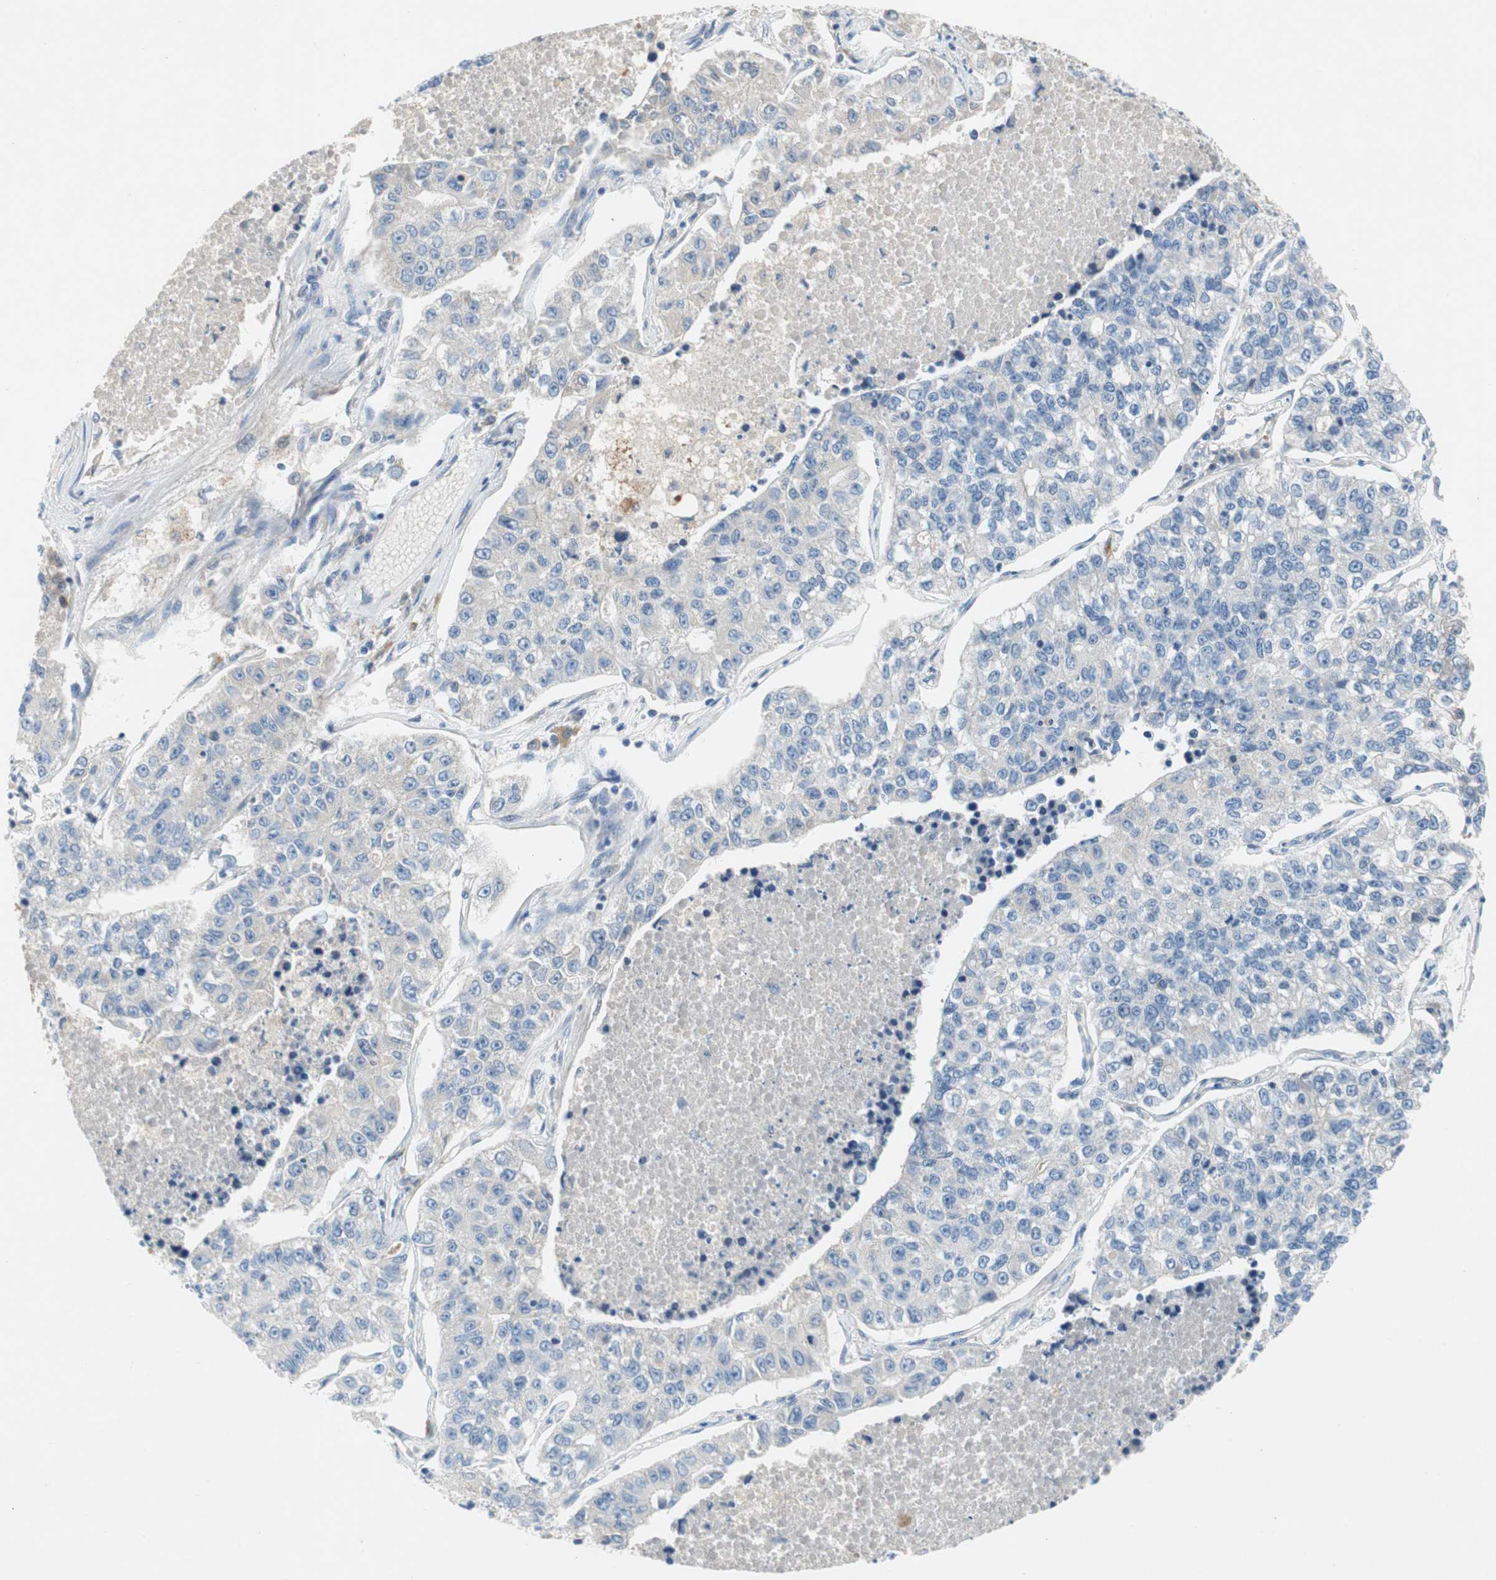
{"staining": {"intensity": "negative", "quantity": "none", "location": "none"}, "tissue": "lung cancer", "cell_type": "Tumor cells", "image_type": "cancer", "snomed": [{"axis": "morphology", "description": "Adenocarcinoma, NOS"}, {"axis": "topography", "description": "Lung"}], "caption": "Human lung cancer stained for a protein using IHC demonstrates no expression in tumor cells.", "gene": "RELB", "patient": {"sex": "male", "age": 49}}